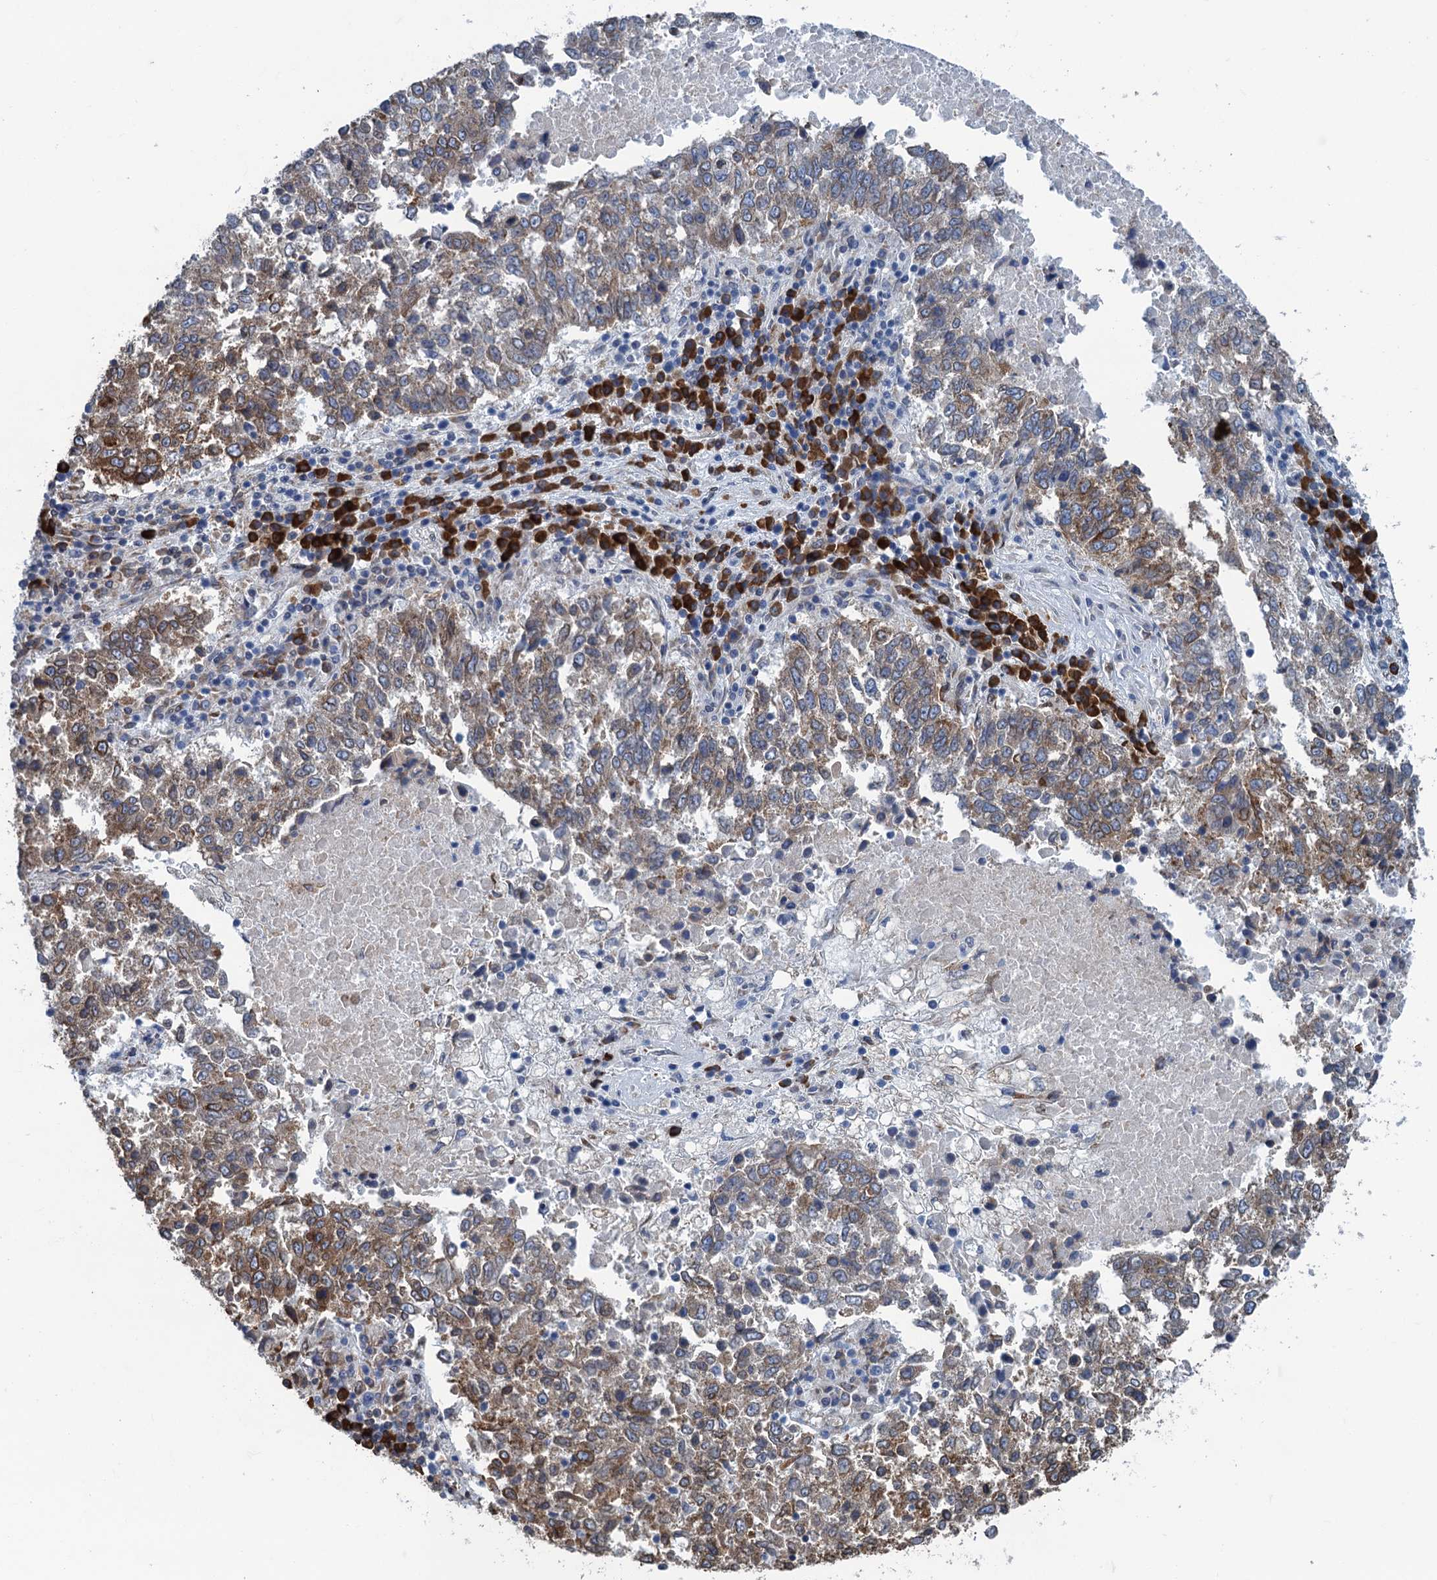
{"staining": {"intensity": "moderate", "quantity": "25%-75%", "location": "cytoplasmic/membranous"}, "tissue": "lung cancer", "cell_type": "Tumor cells", "image_type": "cancer", "snomed": [{"axis": "morphology", "description": "Squamous cell carcinoma, NOS"}, {"axis": "topography", "description": "Lung"}], "caption": "Lung squamous cell carcinoma tissue demonstrates moderate cytoplasmic/membranous staining in about 25%-75% of tumor cells", "gene": "TMEM205", "patient": {"sex": "male", "age": 73}}